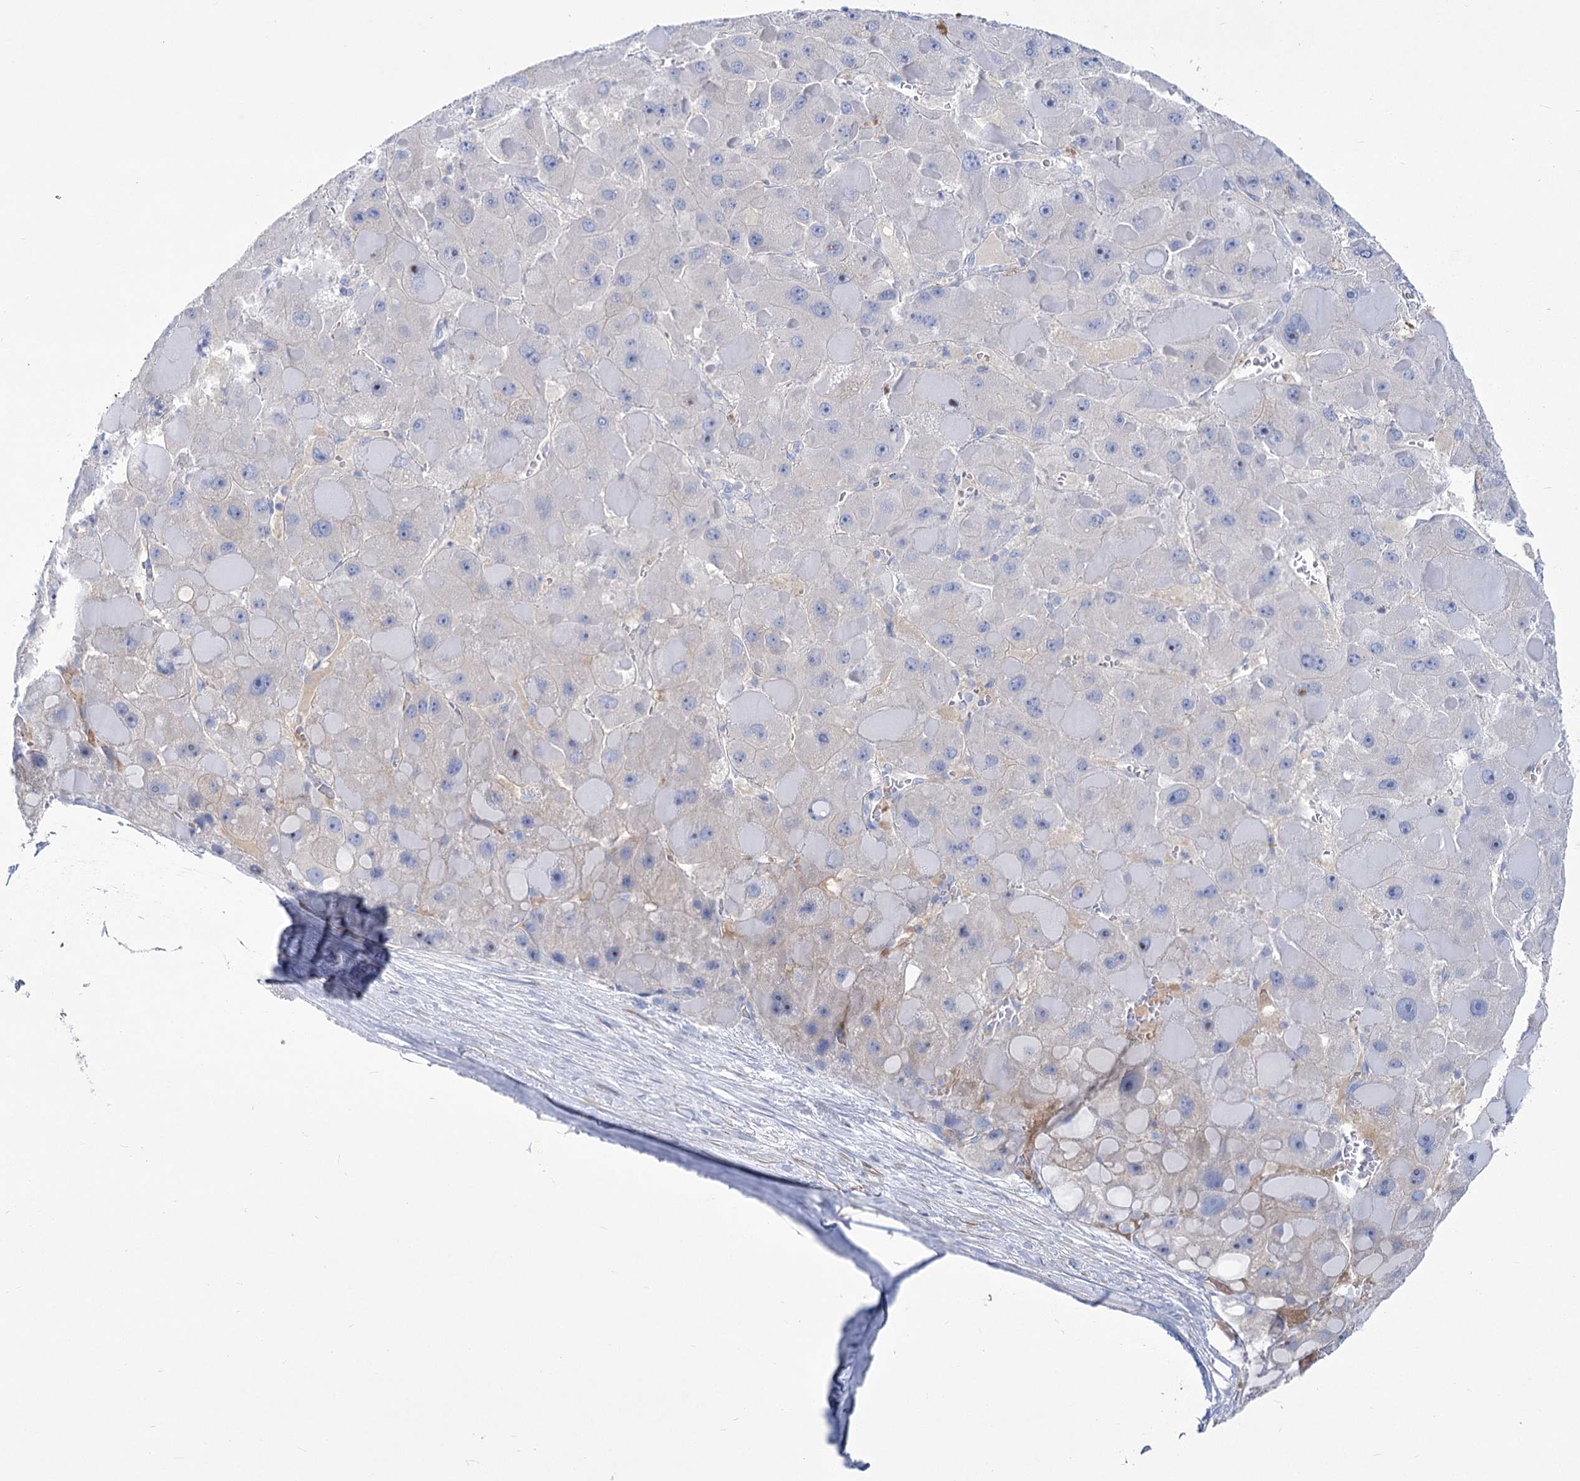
{"staining": {"intensity": "negative", "quantity": "none", "location": "none"}, "tissue": "liver cancer", "cell_type": "Tumor cells", "image_type": "cancer", "snomed": [{"axis": "morphology", "description": "Carcinoma, Hepatocellular, NOS"}, {"axis": "topography", "description": "Liver"}], "caption": "High power microscopy image of an immunohistochemistry (IHC) photomicrograph of liver hepatocellular carcinoma, revealing no significant expression in tumor cells.", "gene": "PCDHA1", "patient": {"sex": "female", "age": 73}}